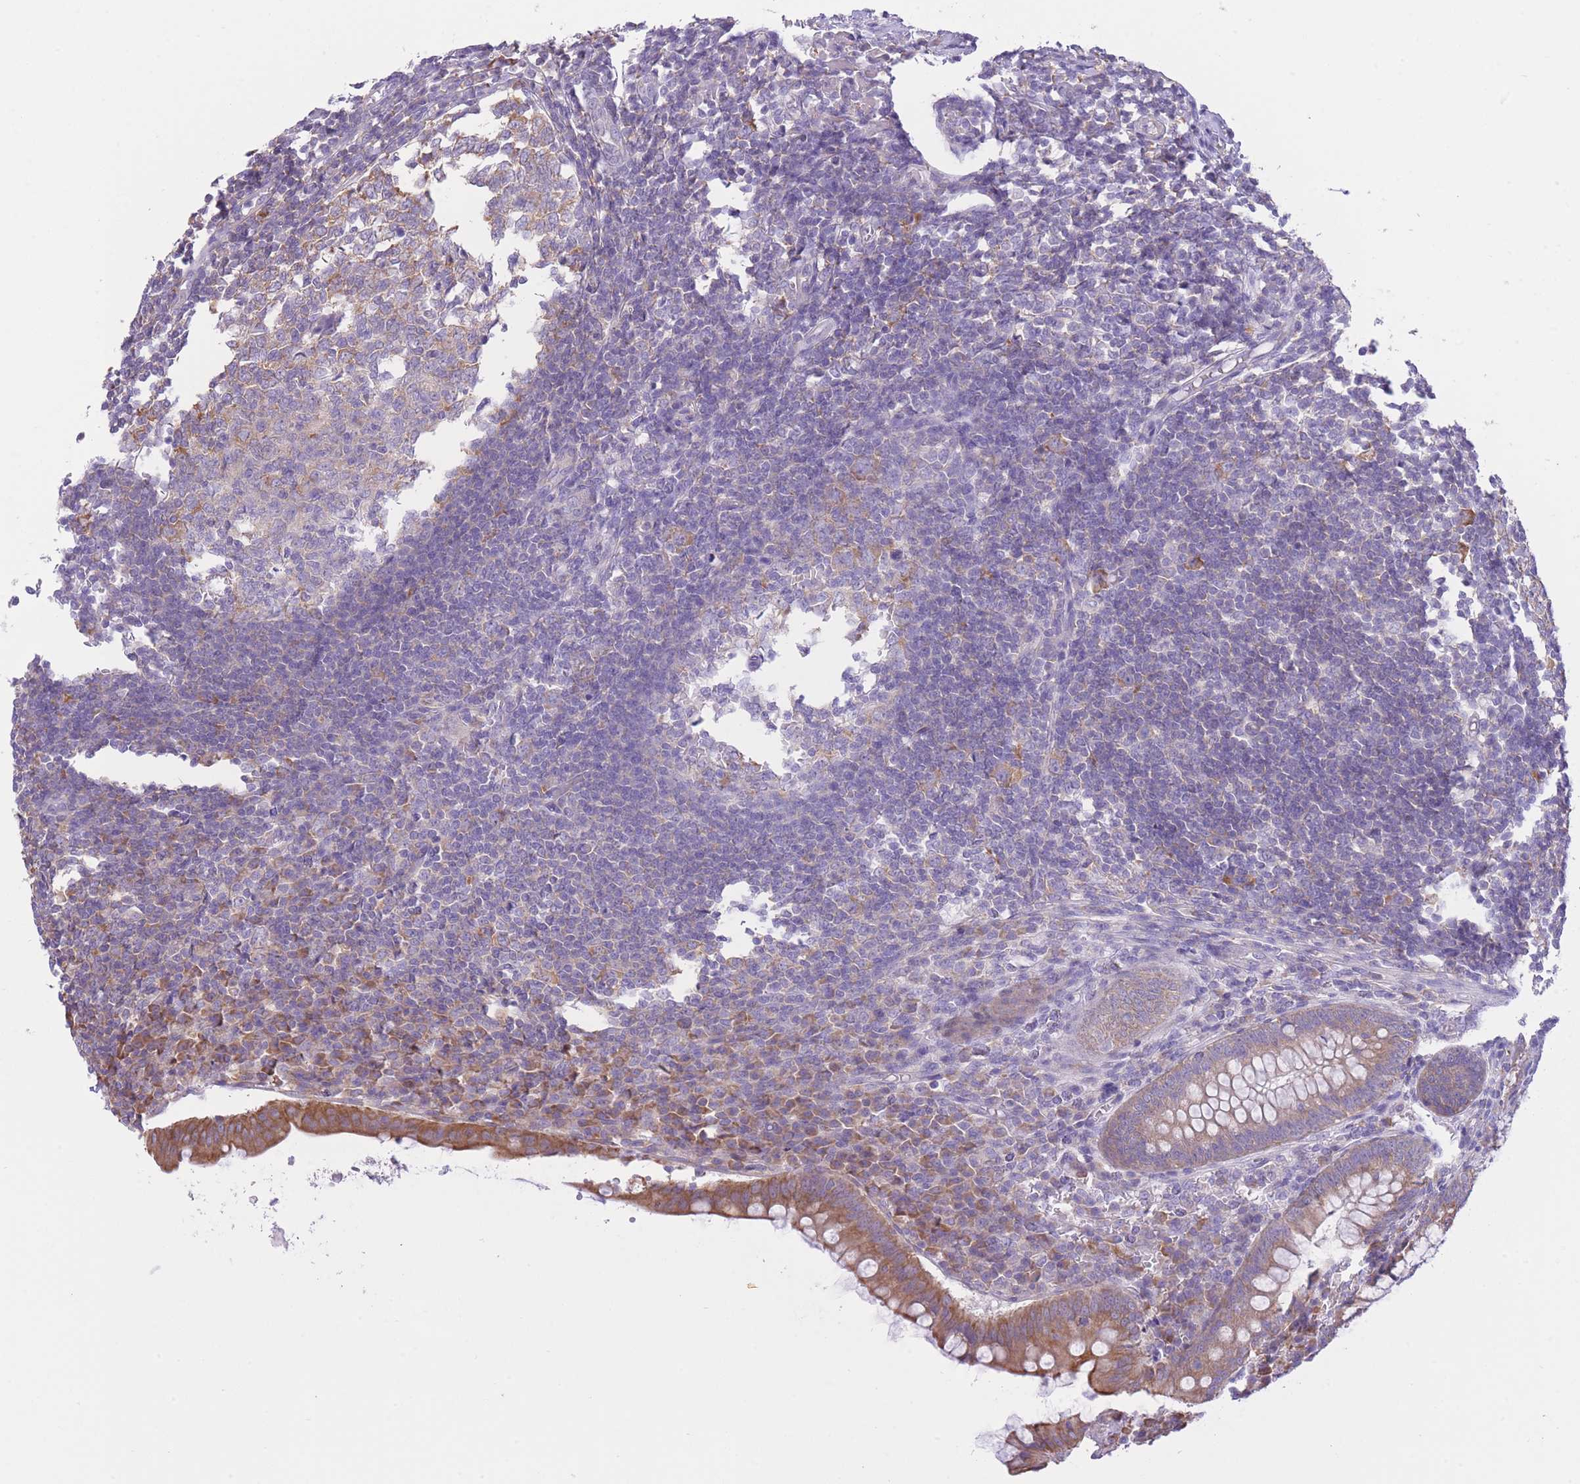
{"staining": {"intensity": "moderate", "quantity": ">75%", "location": "cytoplasmic/membranous"}, "tissue": "appendix", "cell_type": "Glandular cells", "image_type": "normal", "snomed": [{"axis": "morphology", "description": "Normal tissue, NOS"}, {"axis": "topography", "description": "Appendix"}], "caption": "IHC (DAB (3,3'-diaminobenzidine)) staining of benign appendix reveals moderate cytoplasmic/membranous protein expression in approximately >75% of glandular cells.", "gene": "ZNF501", "patient": {"sex": "female", "age": 33}}